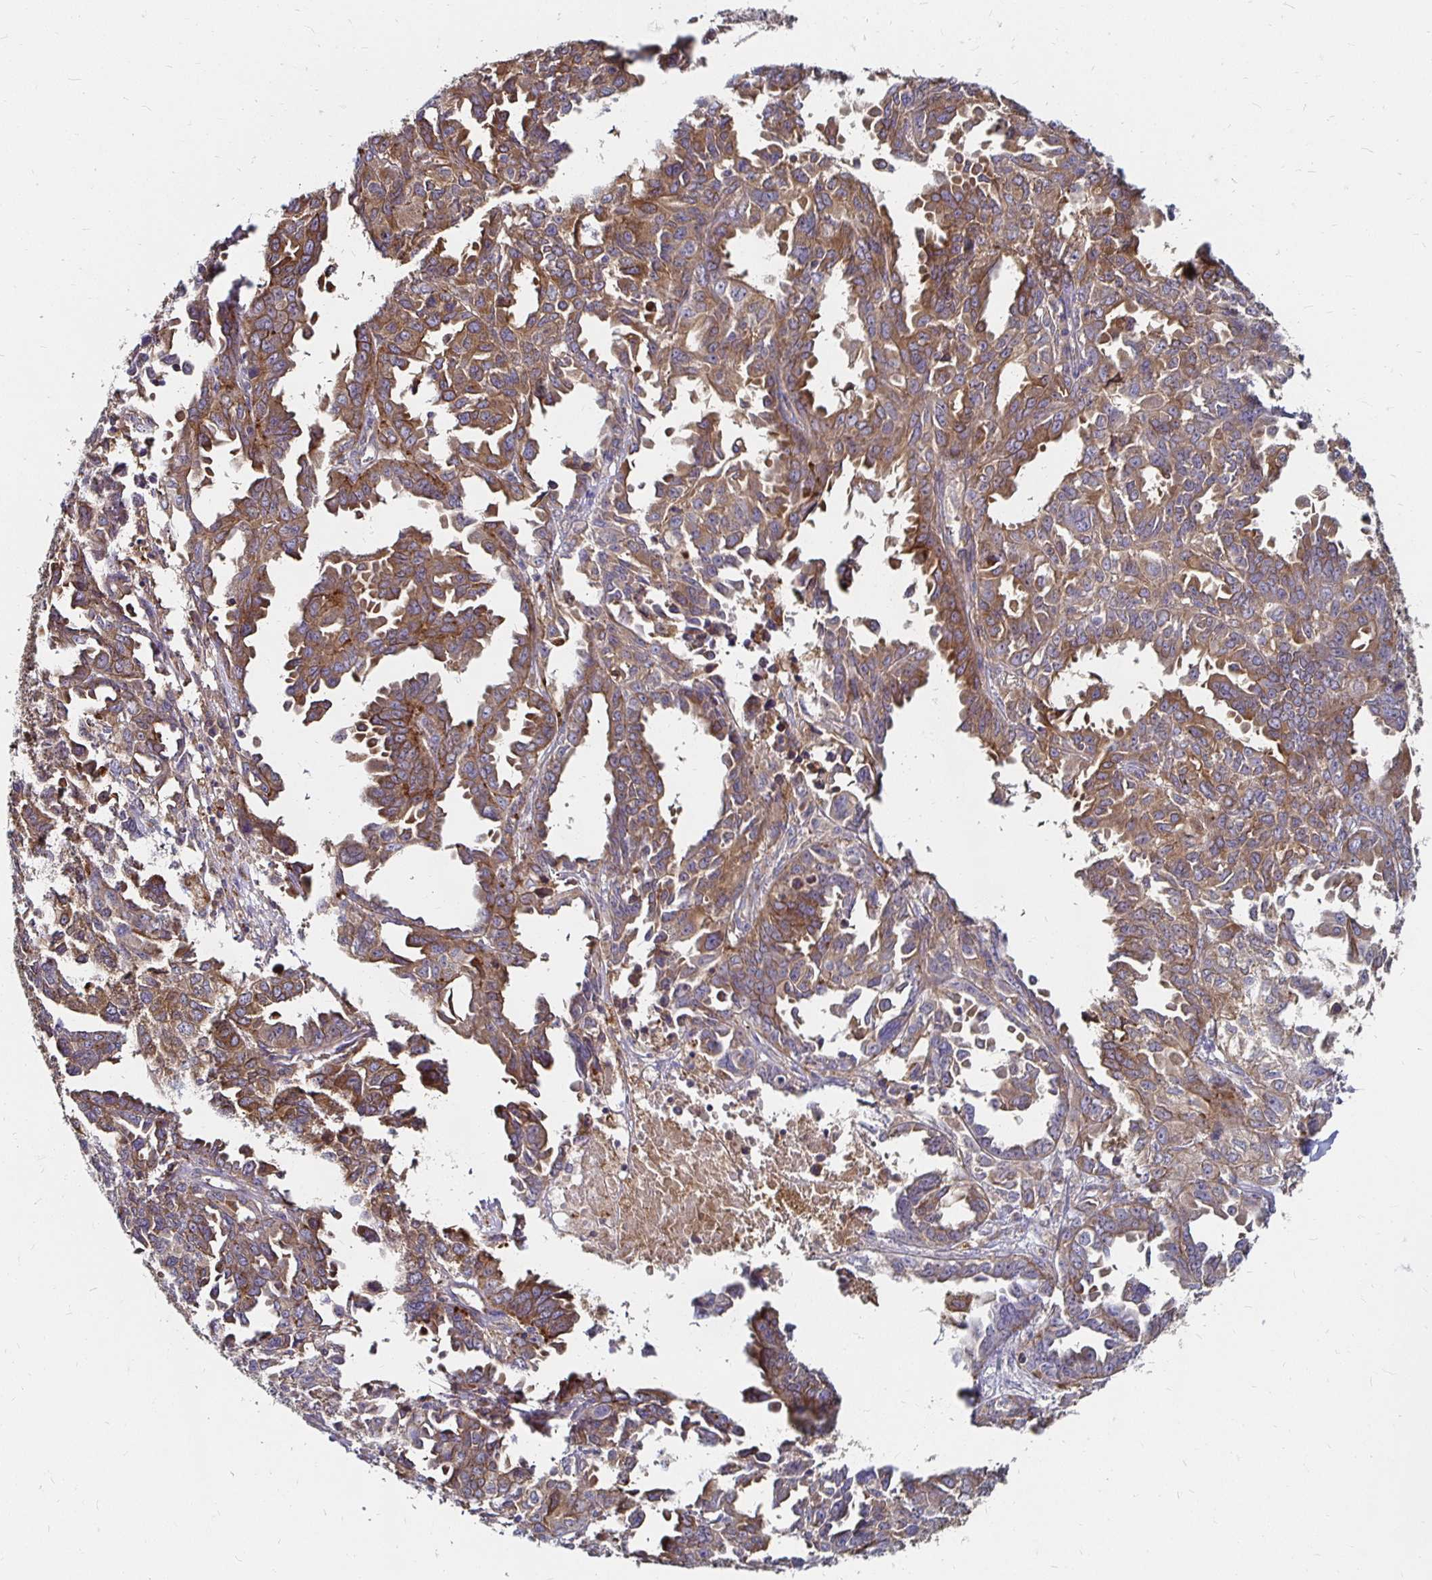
{"staining": {"intensity": "moderate", "quantity": ">75%", "location": "cytoplasmic/membranous"}, "tissue": "ovarian cancer", "cell_type": "Tumor cells", "image_type": "cancer", "snomed": [{"axis": "morphology", "description": "Adenocarcinoma, NOS"}, {"axis": "morphology", "description": "Carcinoma, endometroid"}, {"axis": "topography", "description": "Ovary"}], "caption": "Adenocarcinoma (ovarian) stained for a protein (brown) demonstrates moderate cytoplasmic/membranous positive positivity in approximately >75% of tumor cells.", "gene": "NCSTN", "patient": {"sex": "female", "age": 72}}